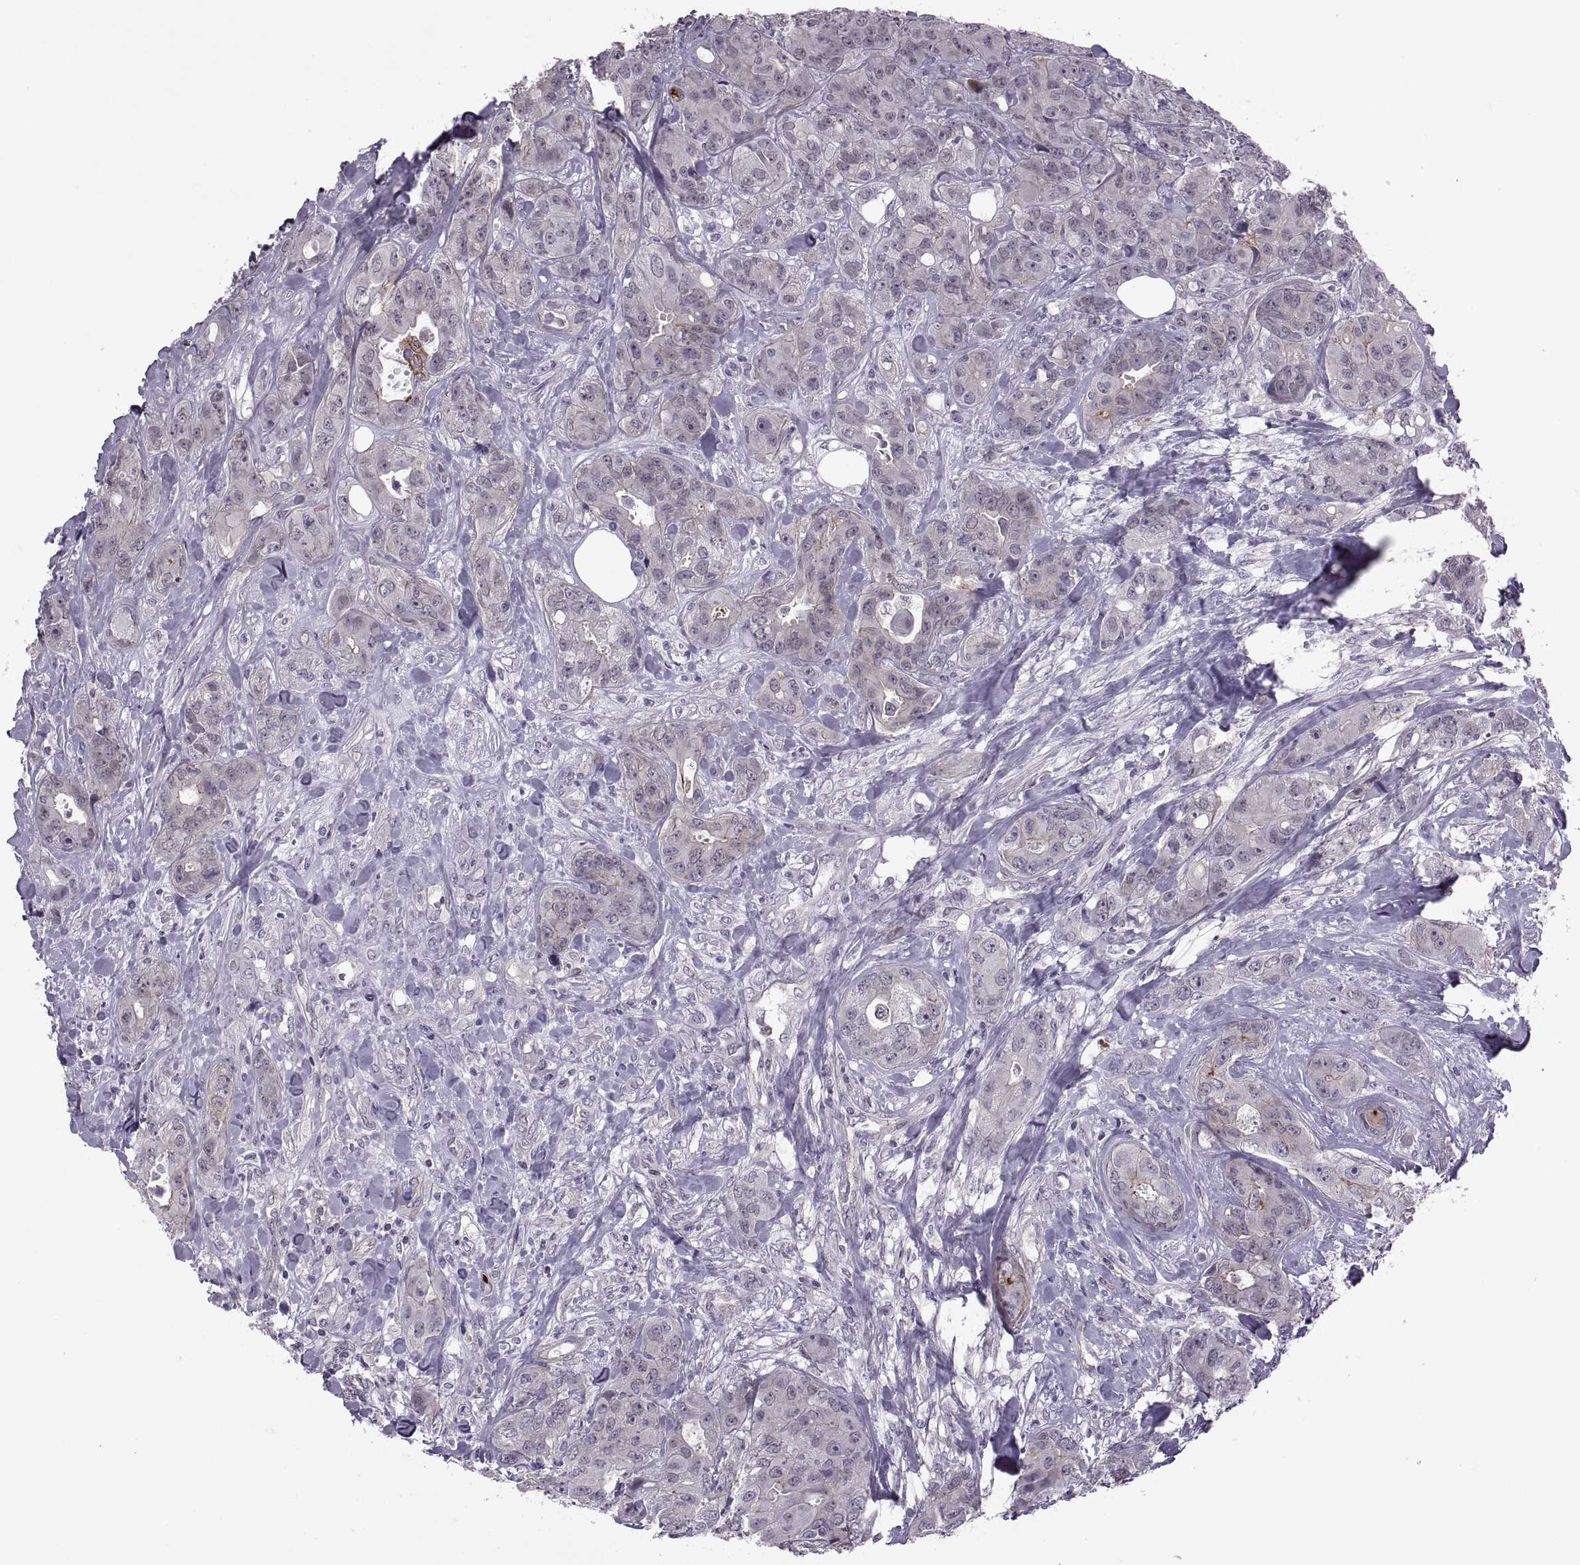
{"staining": {"intensity": "weak", "quantity": "25%-75%", "location": "cytoplasmic/membranous"}, "tissue": "breast cancer", "cell_type": "Tumor cells", "image_type": "cancer", "snomed": [{"axis": "morphology", "description": "Duct carcinoma"}, {"axis": "topography", "description": "Breast"}], "caption": "Tumor cells display low levels of weak cytoplasmic/membranous positivity in about 25%-75% of cells in human breast invasive ductal carcinoma.", "gene": "ODF3", "patient": {"sex": "female", "age": 43}}